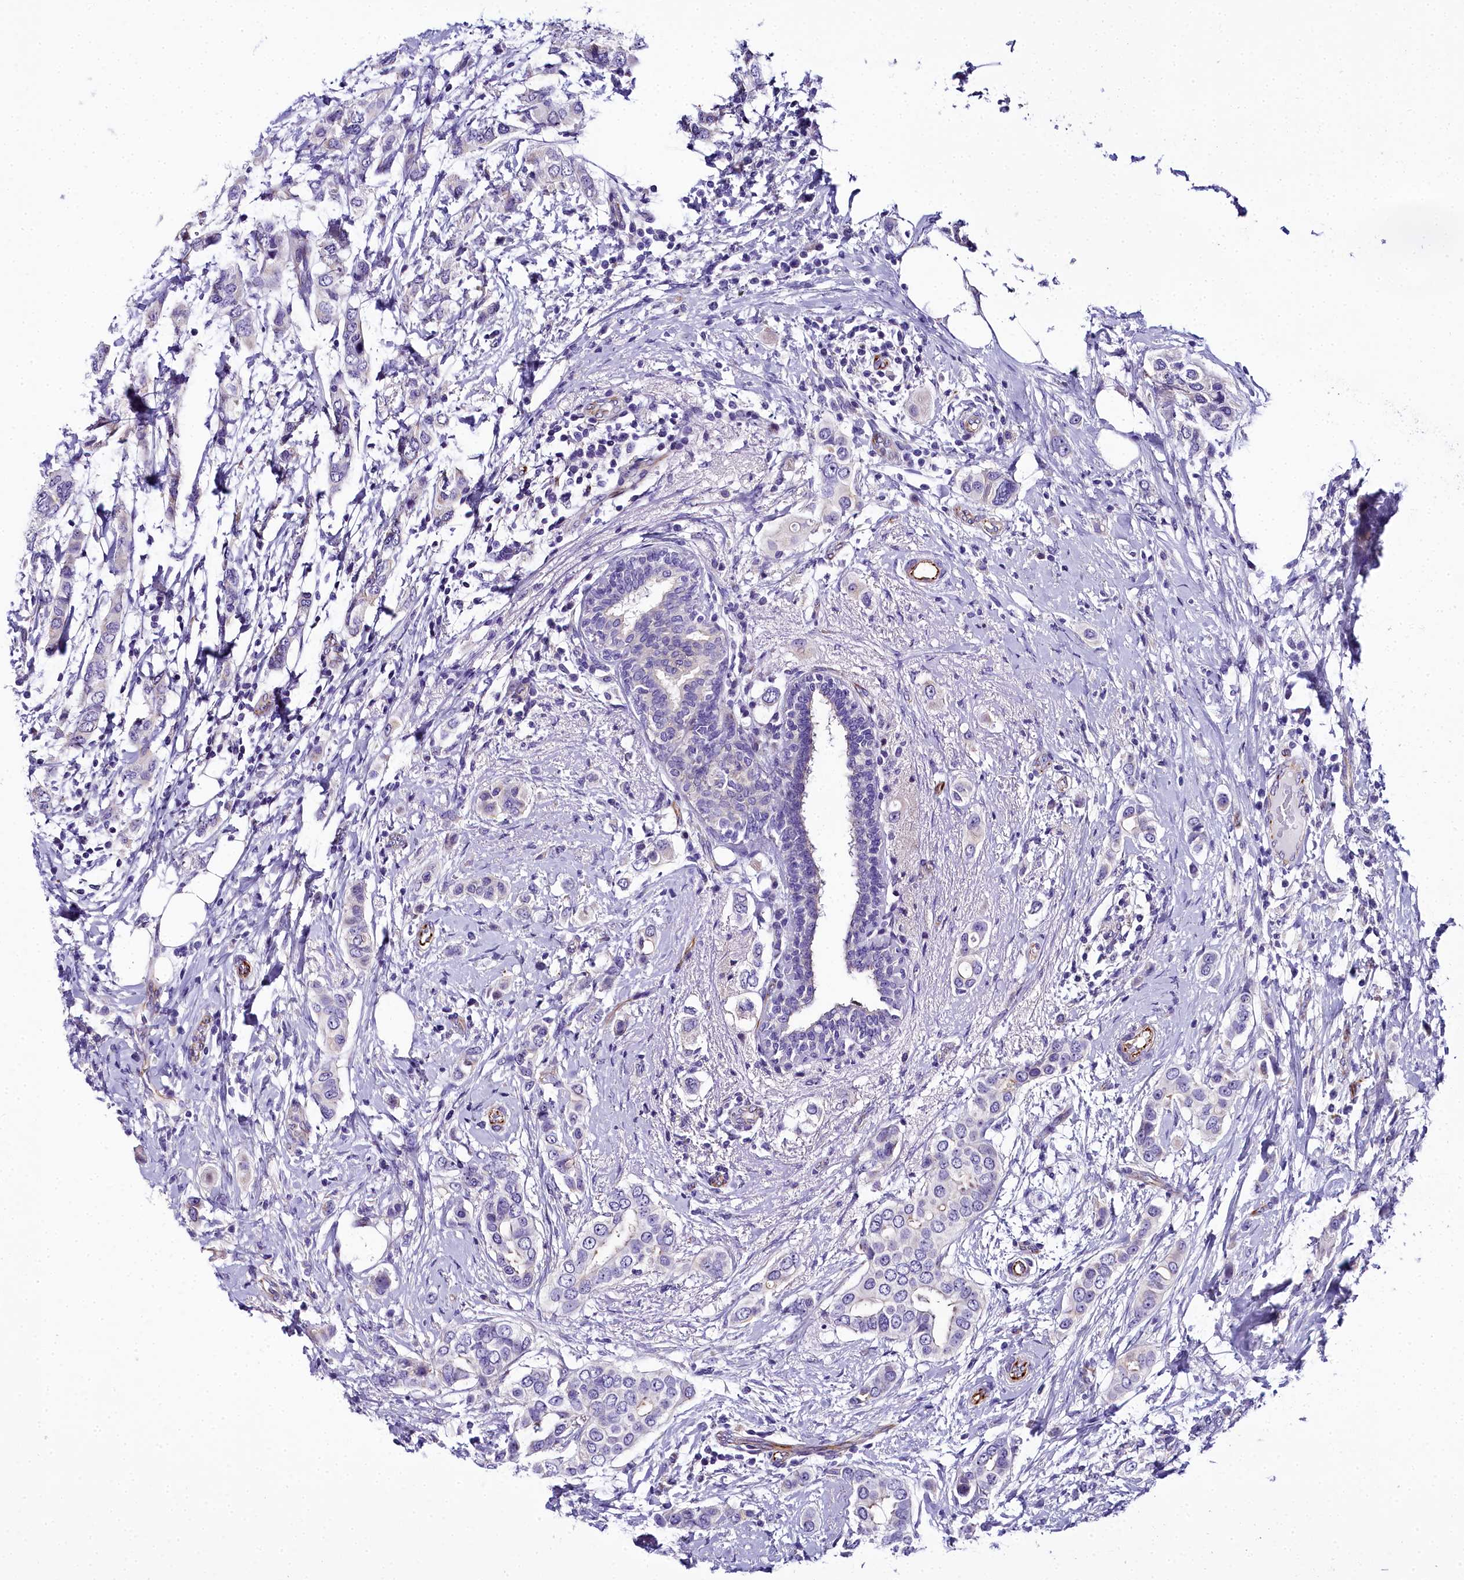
{"staining": {"intensity": "negative", "quantity": "none", "location": "none"}, "tissue": "breast cancer", "cell_type": "Tumor cells", "image_type": "cancer", "snomed": [{"axis": "morphology", "description": "Lobular carcinoma"}, {"axis": "topography", "description": "Breast"}], "caption": "Tumor cells are negative for brown protein staining in breast lobular carcinoma.", "gene": "TIMM22", "patient": {"sex": "female", "age": 51}}